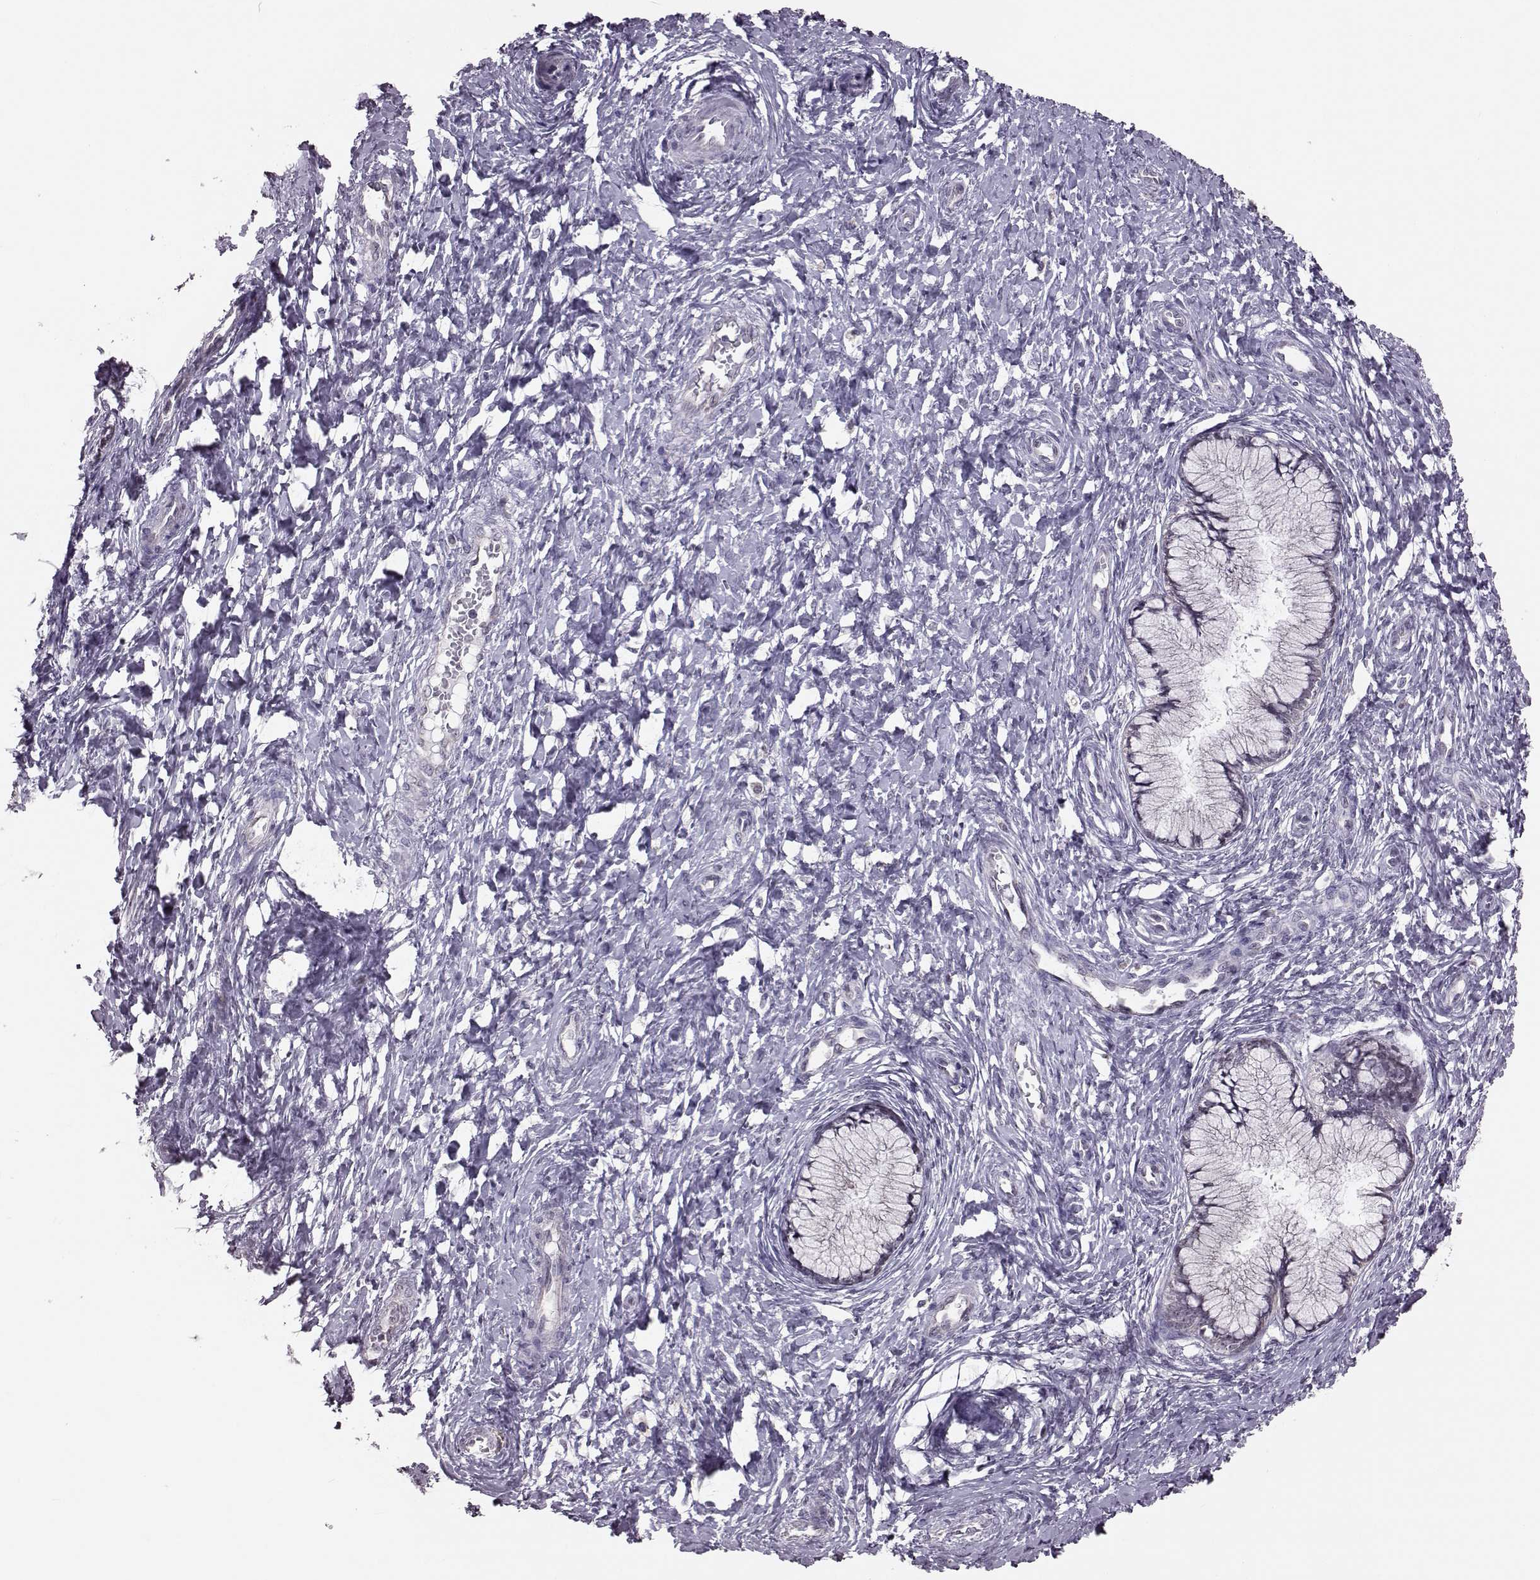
{"staining": {"intensity": "negative", "quantity": "none", "location": "none"}, "tissue": "cervix", "cell_type": "Glandular cells", "image_type": "normal", "snomed": [{"axis": "morphology", "description": "Normal tissue, NOS"}, {"axis": "topography", "description": "Cervix"}], "caption": "Glandular cells are negative for protein expression in benign human cervix. (IHC, brightfield microscopy, high magnification).", "gene": "ALDH3A1", "patient": {"sex": "female", "age": 37}}